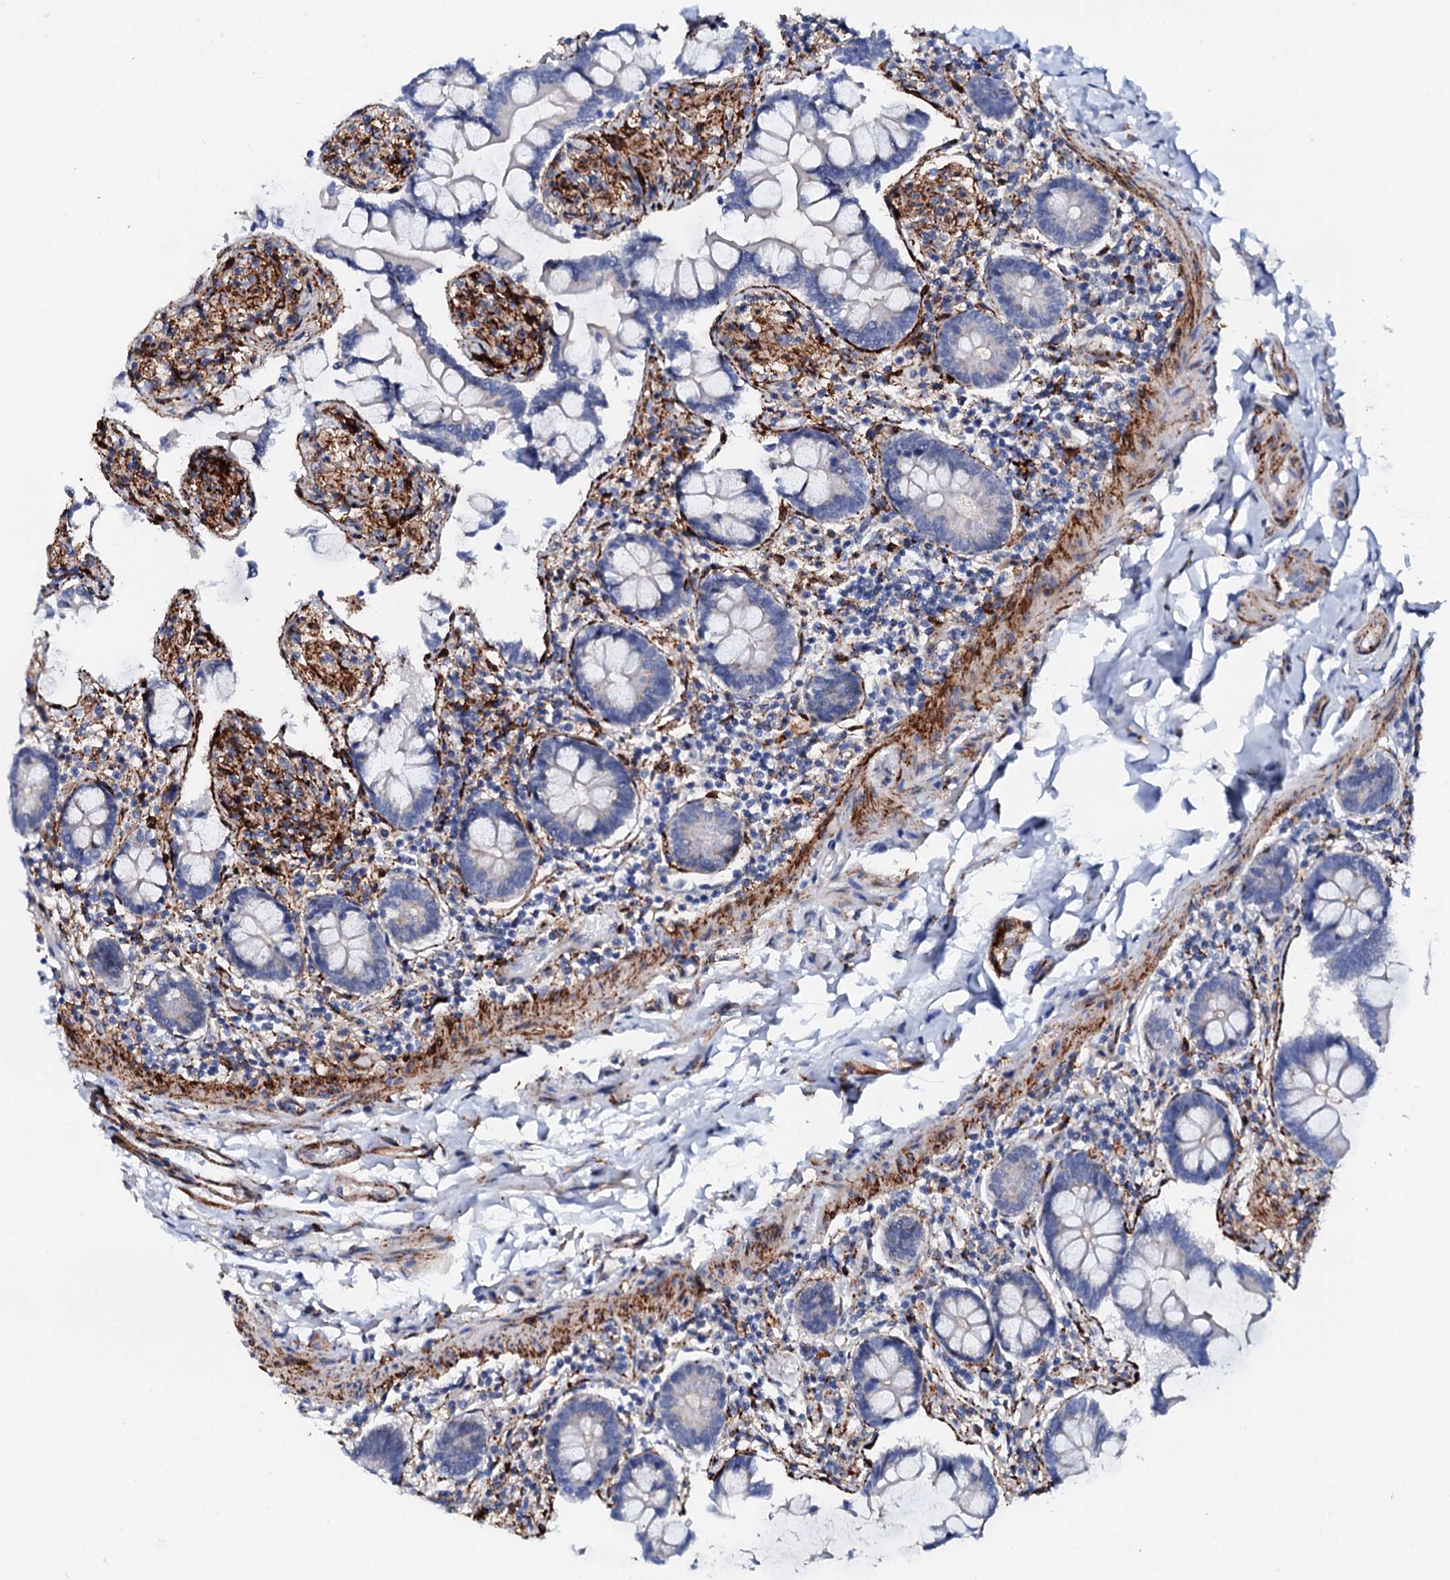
{"staining": {"intensity": "weak", "quantity": "25%-75%", "location": "cytoplasmic/membranous"}, "tissue": "small intestine", "cell_type": "Glandular cells", "image_type": "normal", "snomed": [{"axis": "morphology", "description": "Normal tissue, NOS"}, {"axis": "topography", "description": "Small intestine"}], "caption": "Immunohistochemical staining of unremarkable human small intestine demonstrates low levels of weak cytoplasmic/membranous expression in about 25%-75% of glandular cells.", "gene": "MED13L", "patient": {"sex": "male", "age": 41}}